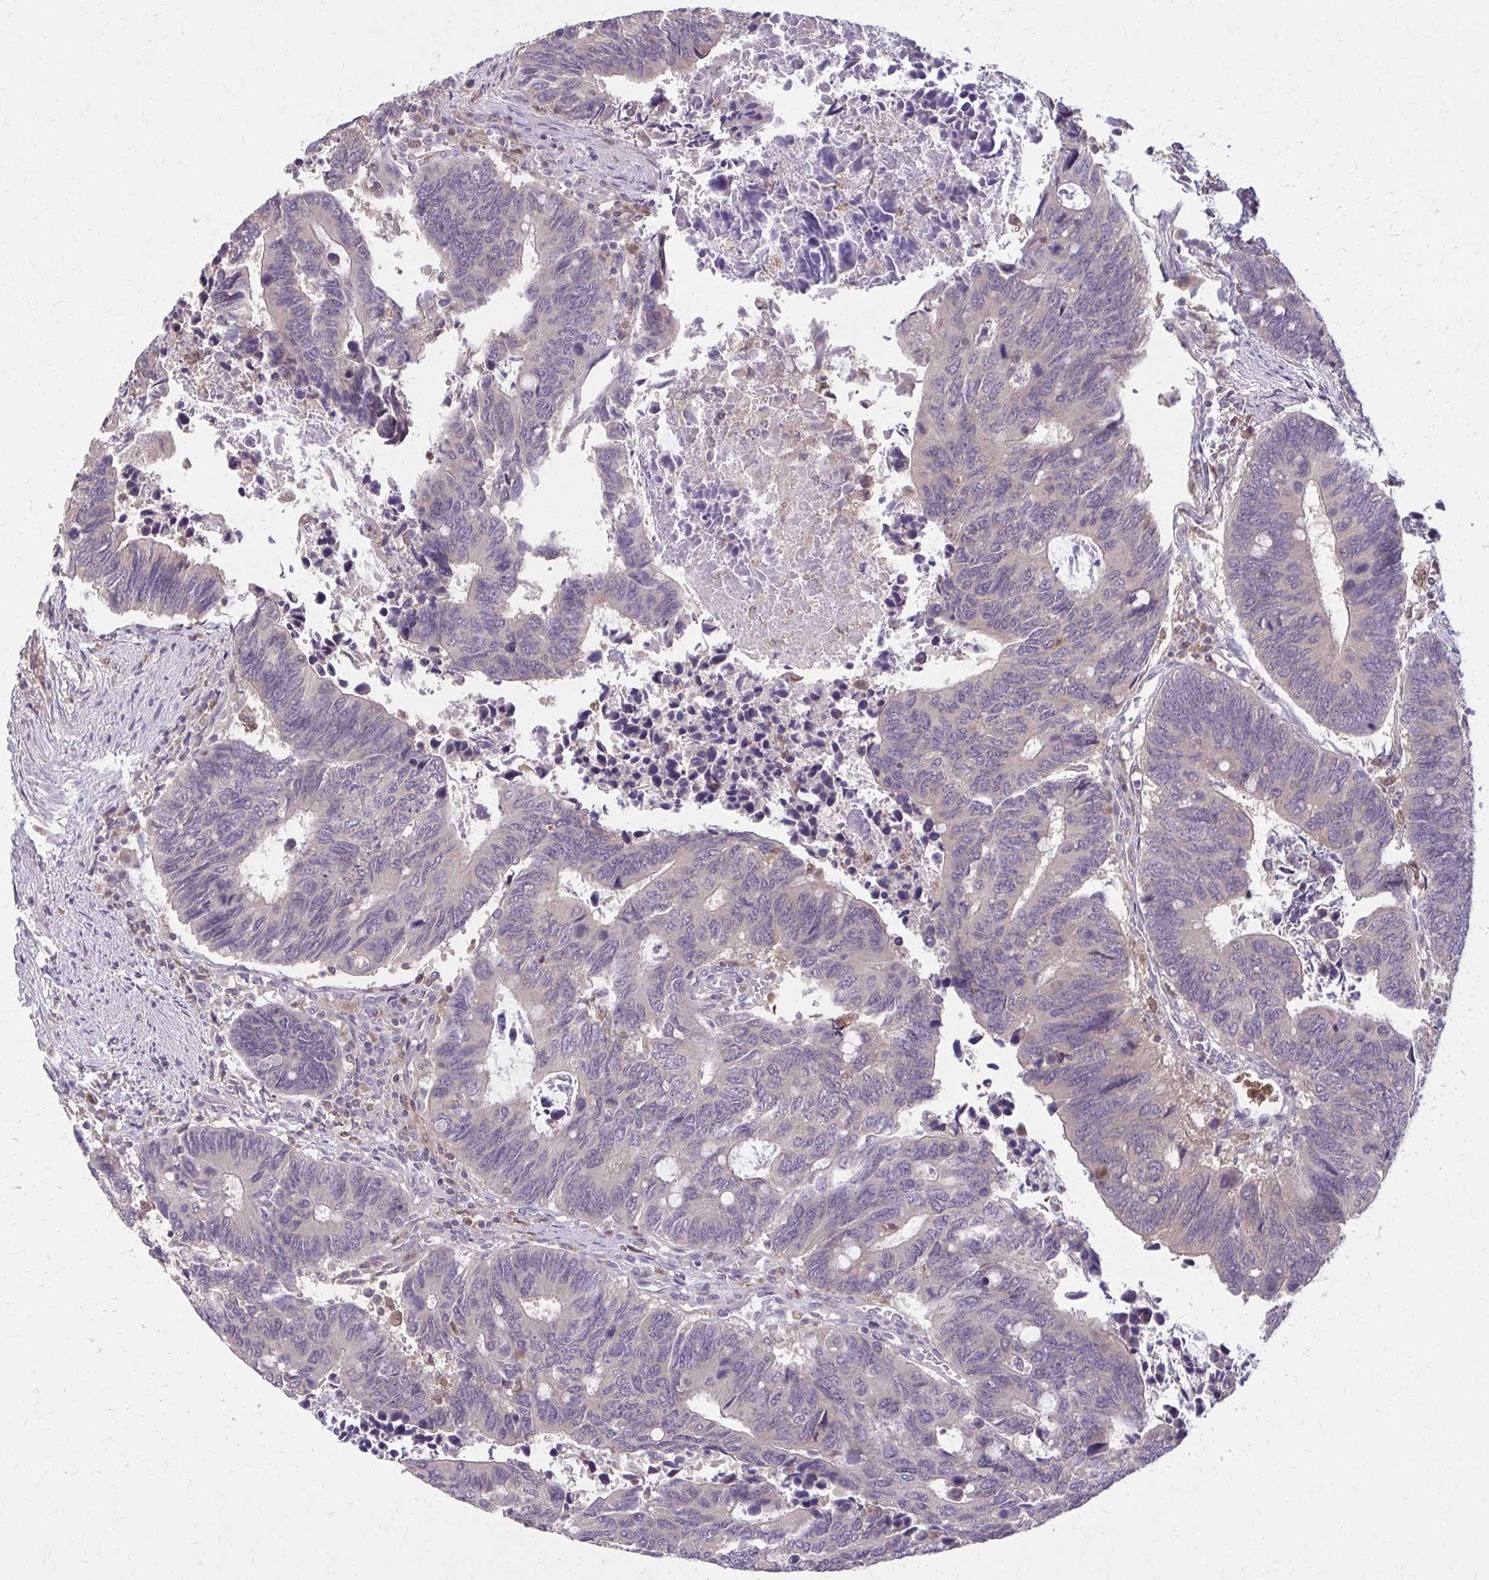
{"staining": {"intensity": "negative", "quantity": "none", "location": "none"}, "tissue": "colorectal cancer", "cell_type": "Tumor cells", "image_type": "cancer", "snomed": [{"axis": "morphology", "description": "Adenocarcinoma, NOS"}, {"axis": "topography", "description": "Colon"}], "caption": "Colorectal adenocarcinoma was stained to show a protein in brown. There is no significant expression in tumor cells.", "gene": "NRBF2", "patient": {"sex": "male", "age": 87}}